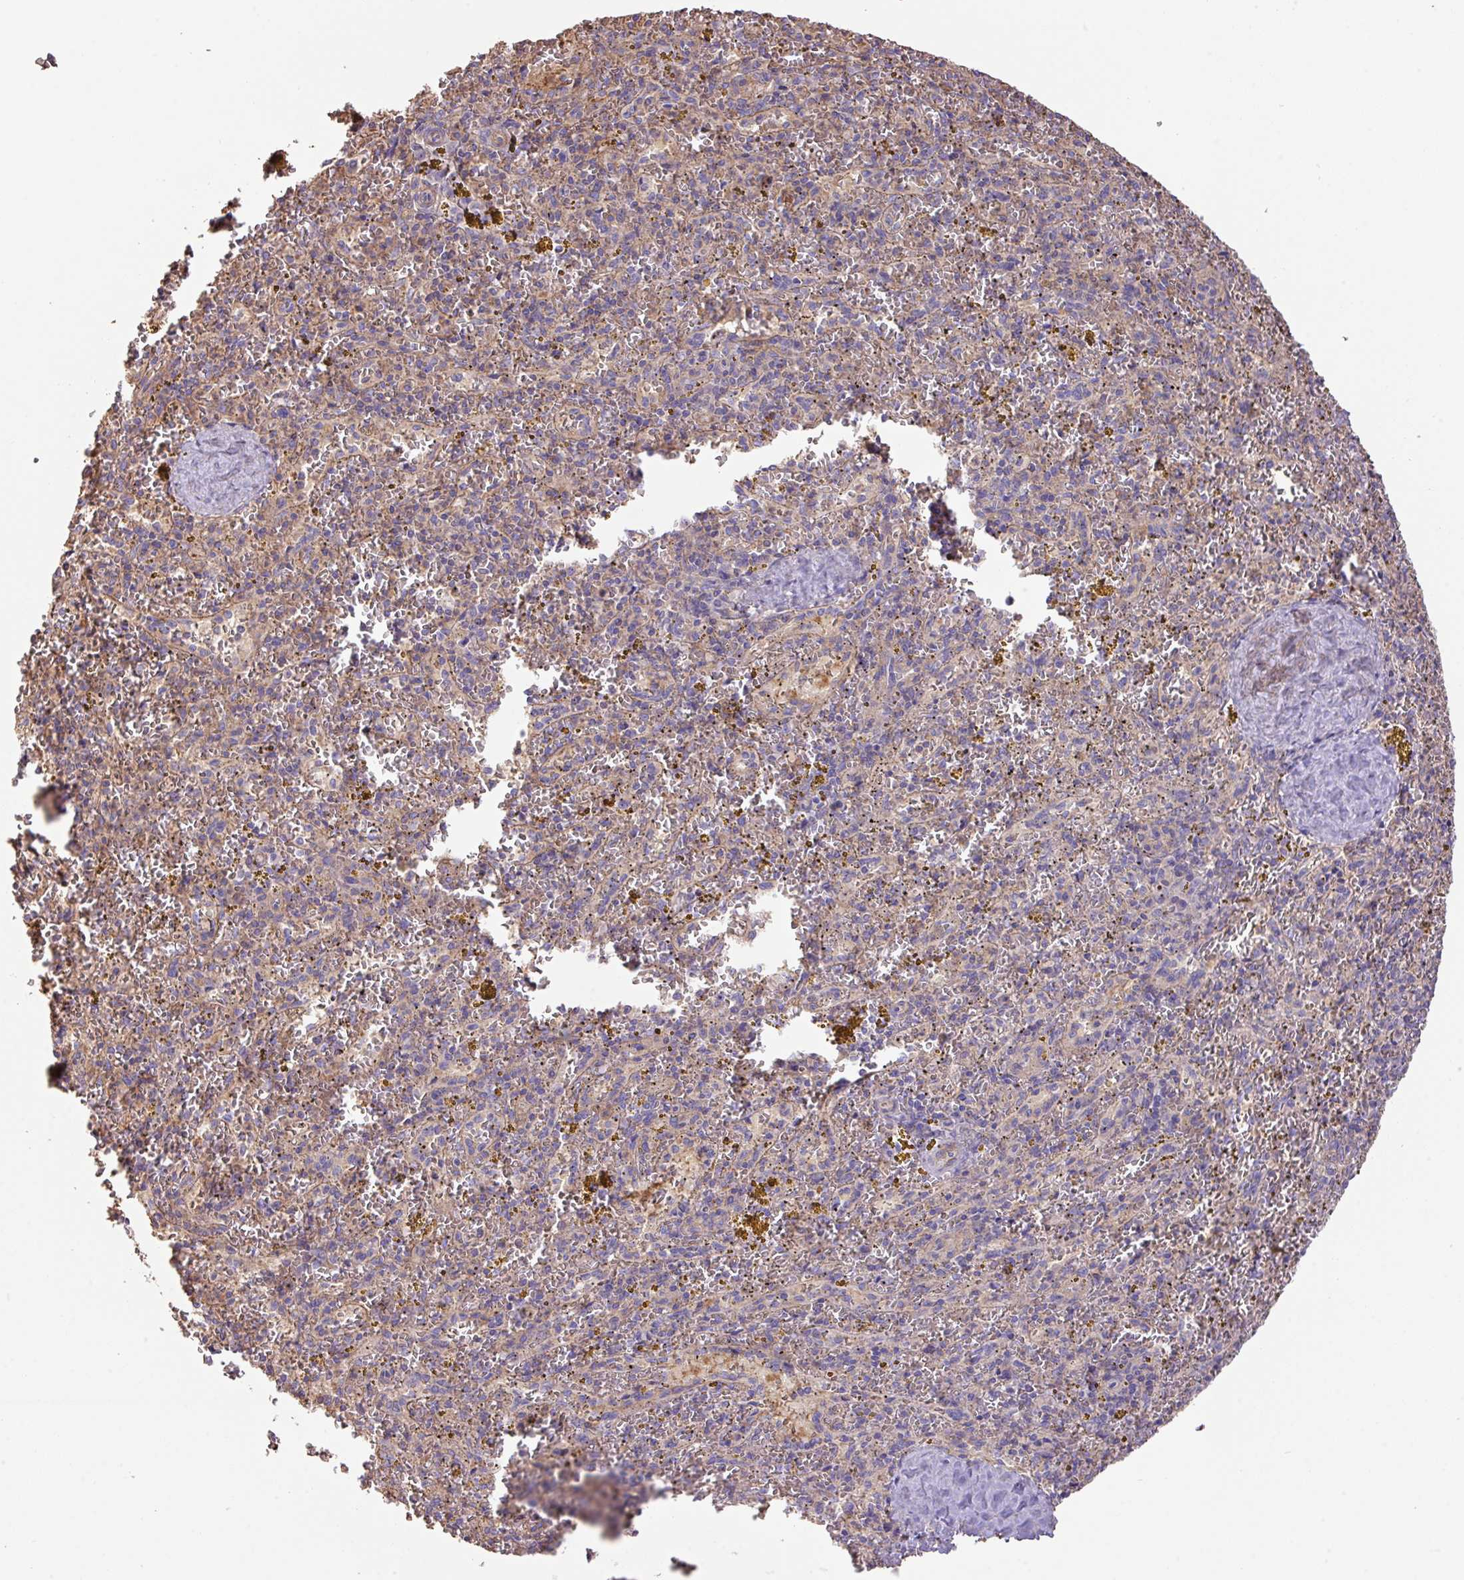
{"staining": {"intensity": "negative", "quantity": "none", "location": "none"}, "tissue": "spleen", "cell_type": "Cells in red pulp", "image_type": "normal", "snomed": [{"axis": "morphology", "description": "Normal tissue, NOS"}, {"axis": "topography", "description": "Spleen"}], "caption": "Cells in red pulp show no significant protein staining in benign spleen. (IHC, brightfield microscopy, high magnification).", "gene": "CALML4", "patient": {"sex": "male", "age": 57}}